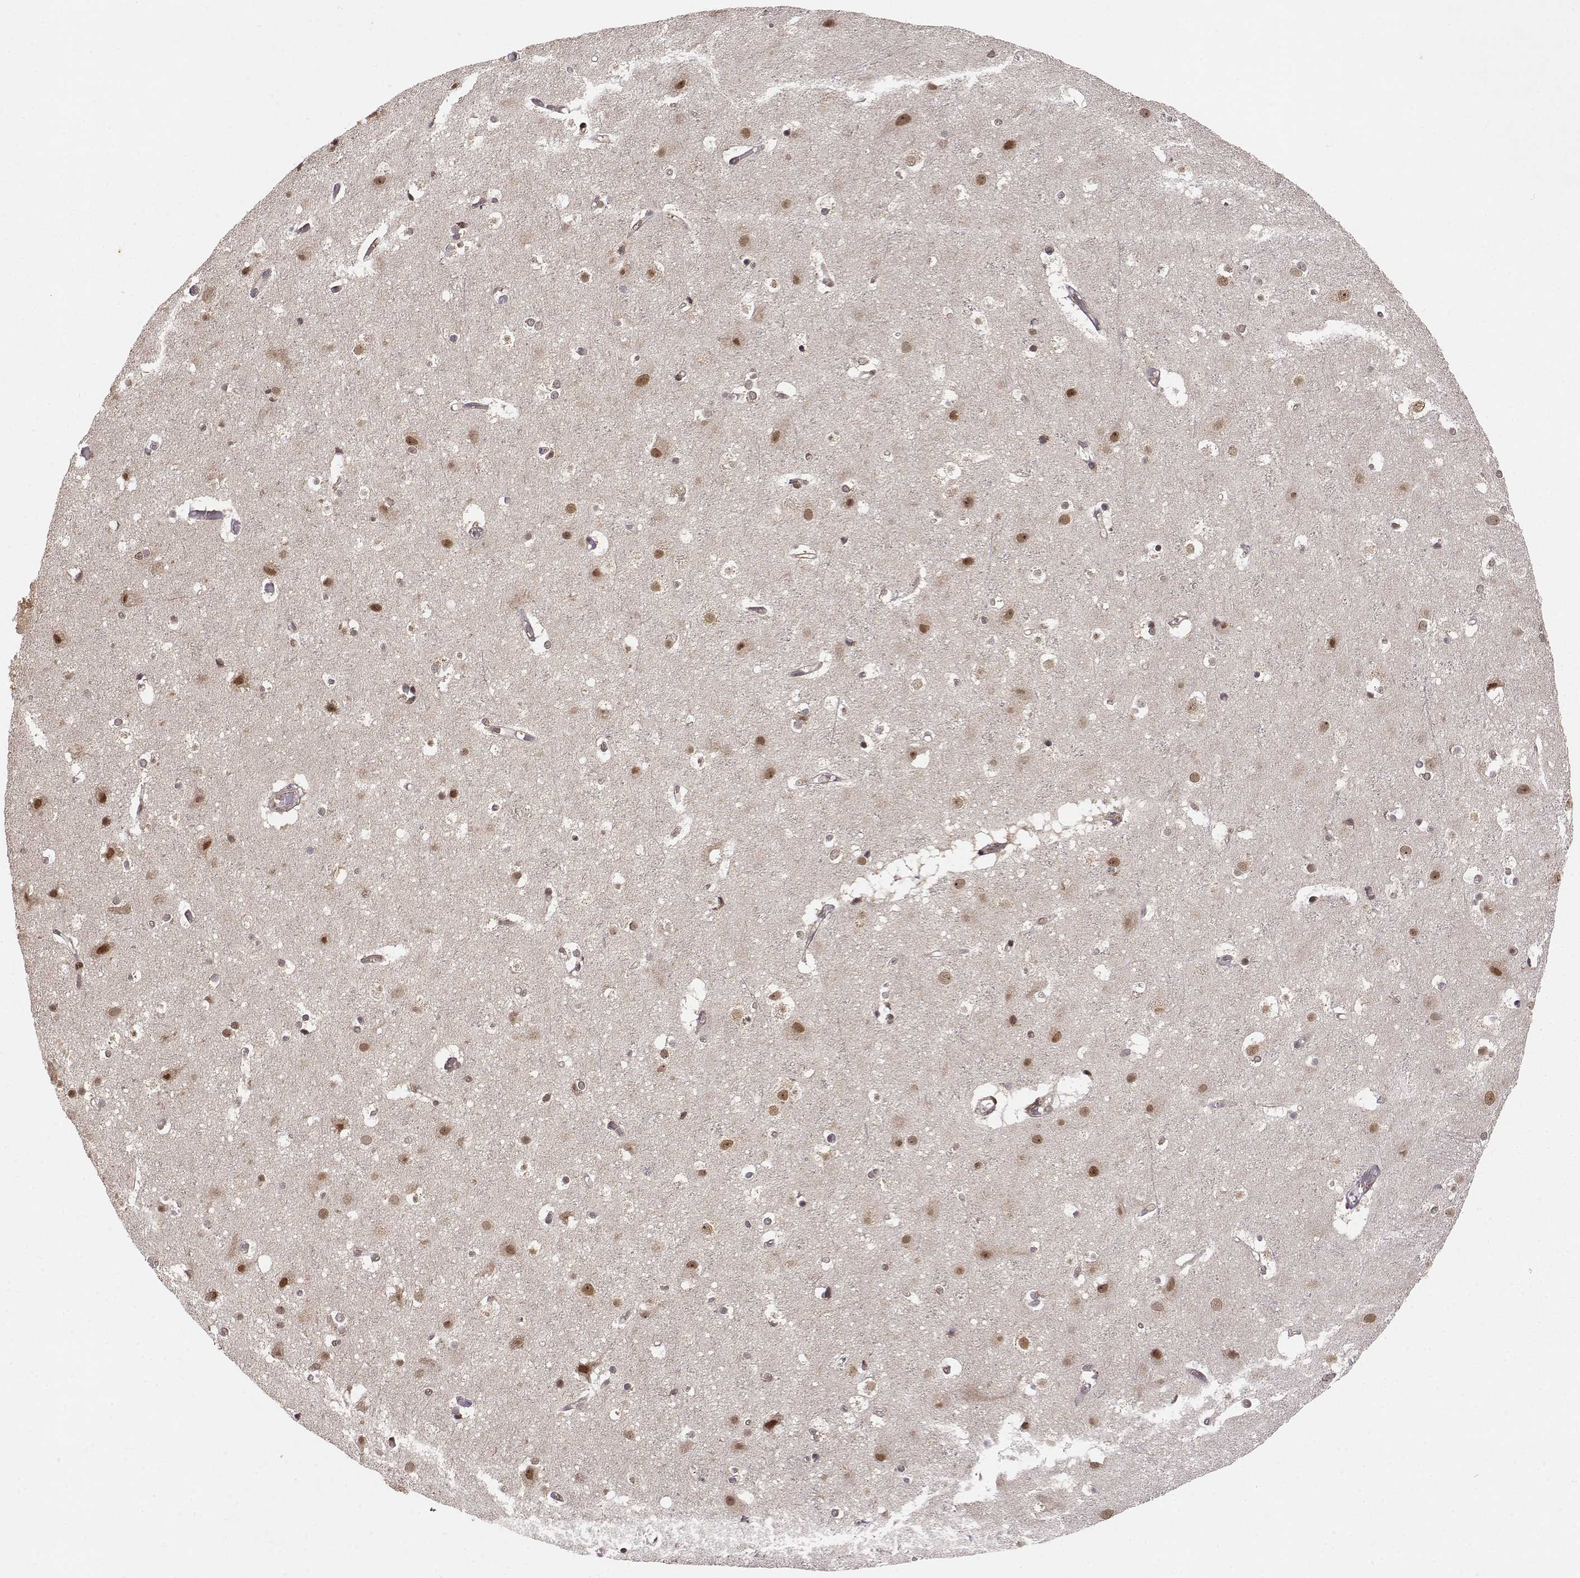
{"staining": {"intensity": "negative", "quantity": "none", "location": "none"}, "tissue": "cerebral cortex", "cell_type": "Endothelial cells", "image_type": "normal", "snomed": [{"axis": "morphology", "description": "Normal tissue, NOS"}, {"axis": "topography", "description": "Cerebral cortex"}], "caption": "A high-resolution photomicrograph shows immunohistochemistry staining of normal cerebral cortex, which reveals no significant positivity in endothelial cells.", "gene": "MAEA", "patient": {"sex": "female", "age": 52}}